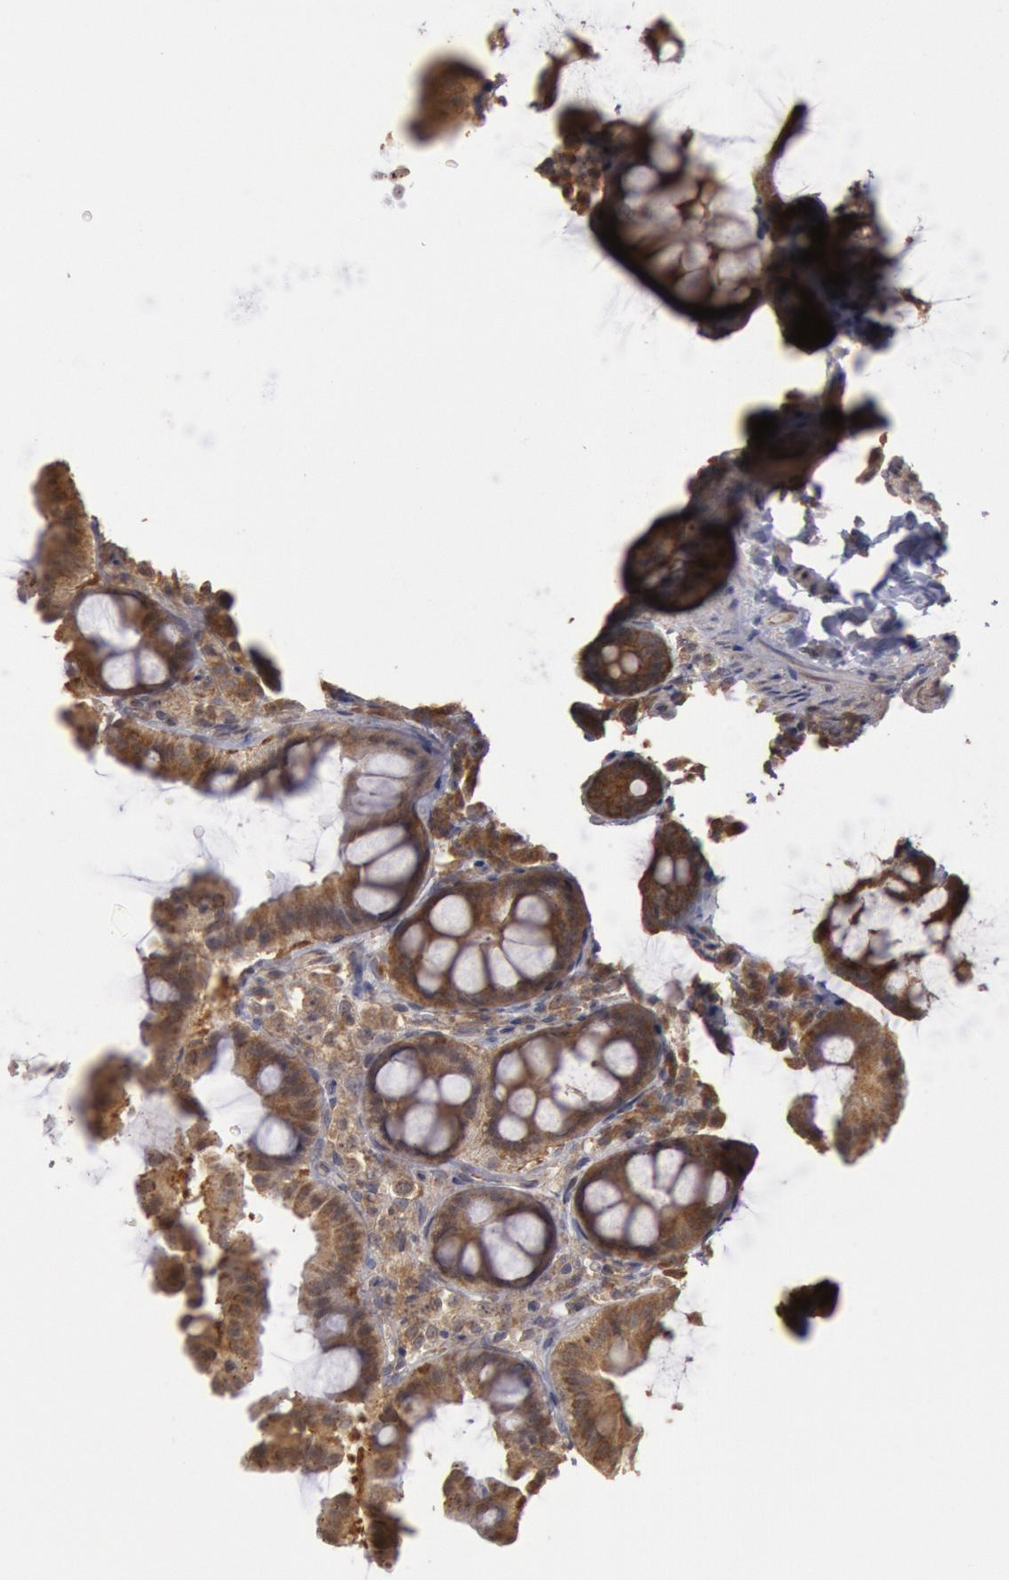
{"staining": {"intensity": "negative", "quantity": "none", "location": "none"}, "tissue": "colon", "cell_type": "Endothelial cells", "image_type": "normal", "snomed": [{"axis": "morphology", "description": "Normal tissue, NOS"}, {"axis": "topography", "description": "Colon"}], "caption": "Immunohistochemistry (IHC) photomicrograph of unremarkable human colon stained for a protein (brown), which exhibits no staining in endothelial cells.", "gene": "USP14", "patient": {"sex": "female", "age": 61}}